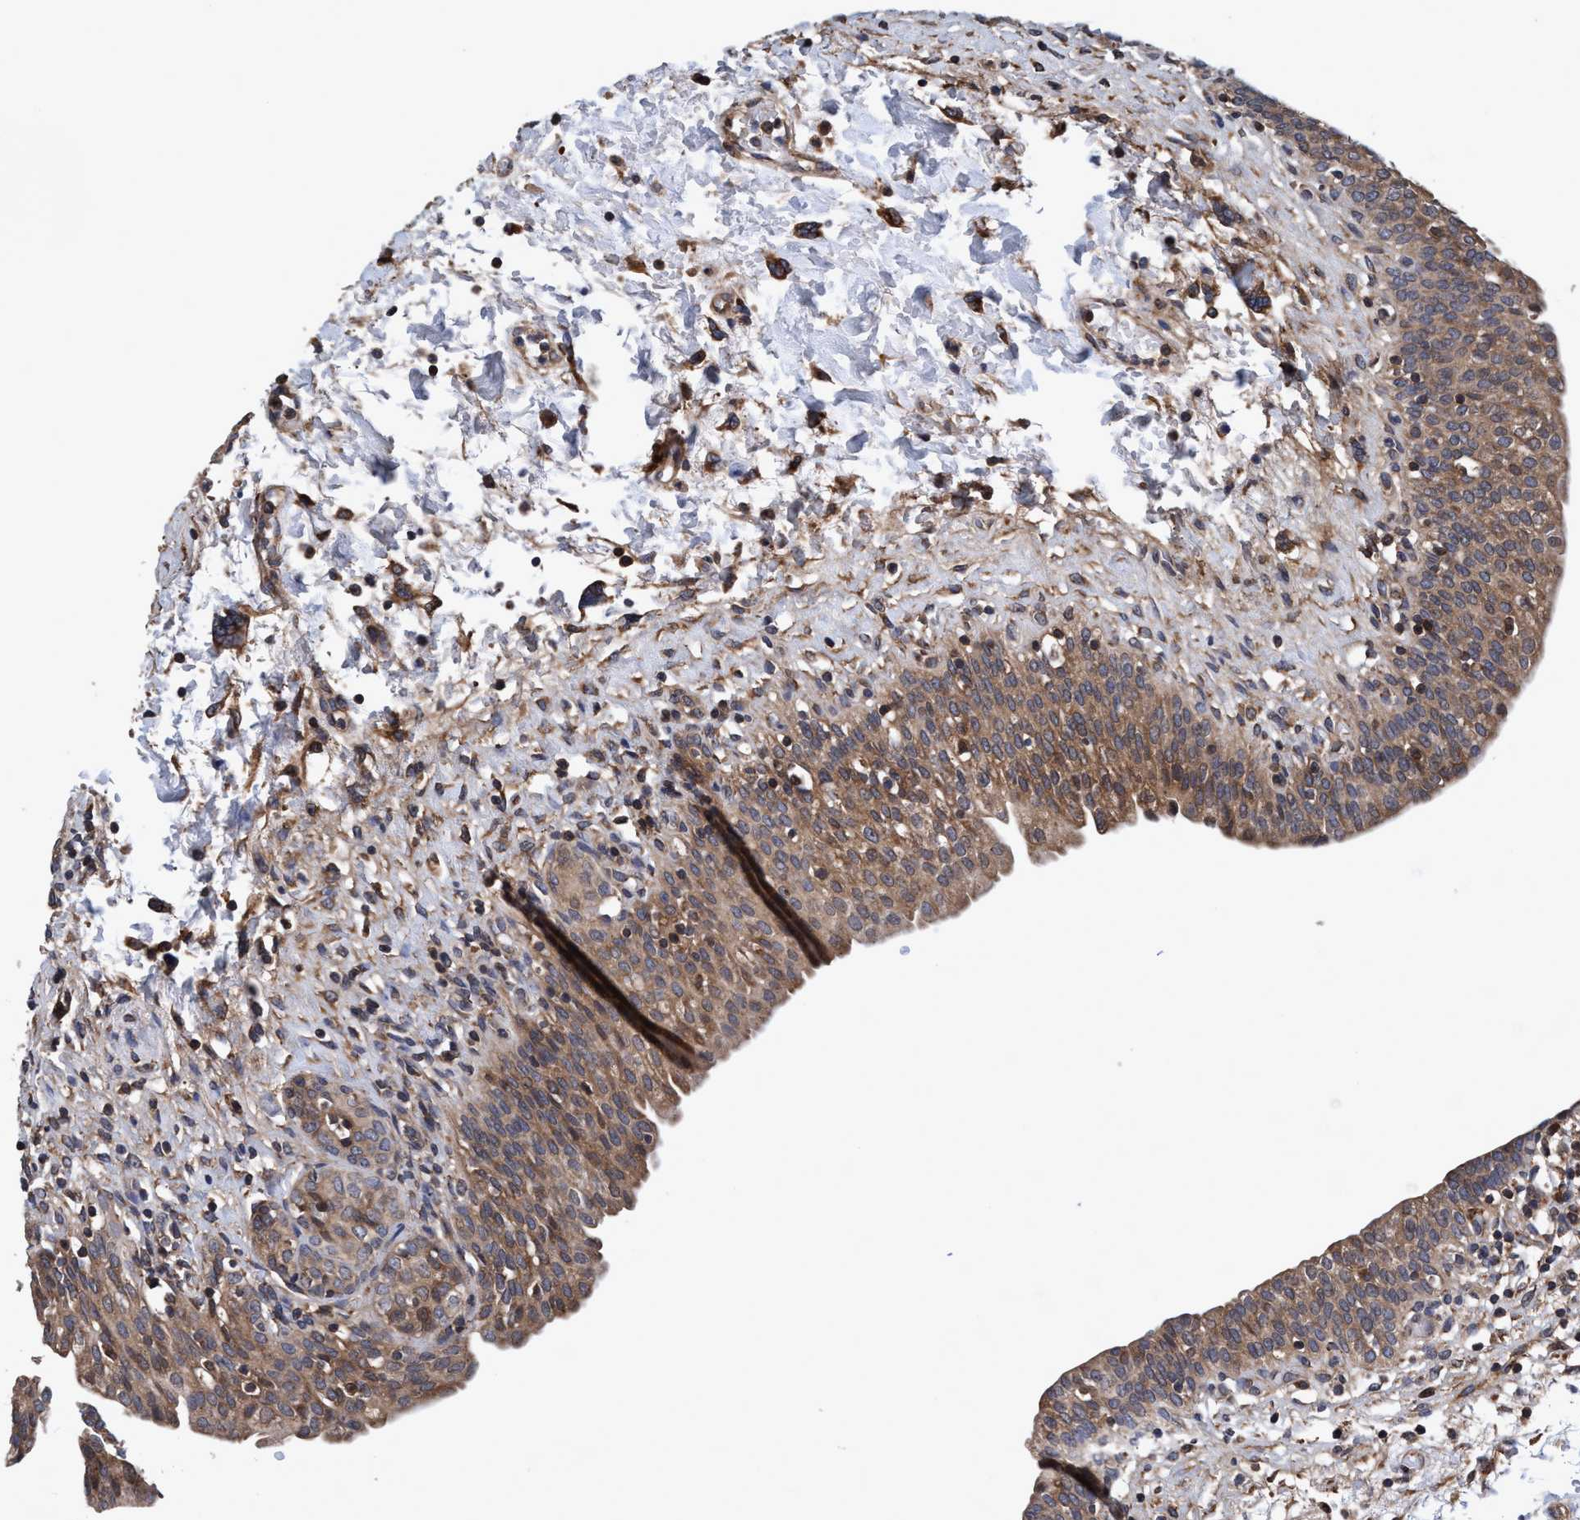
{"staining": {"intensity": "moderate", "quantity": ">75%", "location": "cytoplasmic/membranous"}, "tissue": "urinary bladder", "cell_type": "Urothelial cells", "image_type": "normal", "snomed": [{"axis": "morphology", "description": "Normal tissue, NOS"}, {"axis": "topography", "description": "Urinary bladder"}], "caption": "Immunohistochemistry (IHC) of normal urinary bladder shows medium levels of moderate cytoplasmic/membranous expression in approximately >75% of urothelial cells. (IHC, brightfield microscopy, high magnification).", "gene": "CALCOCO2", "patient": {"sex": "male", "age": 55}}